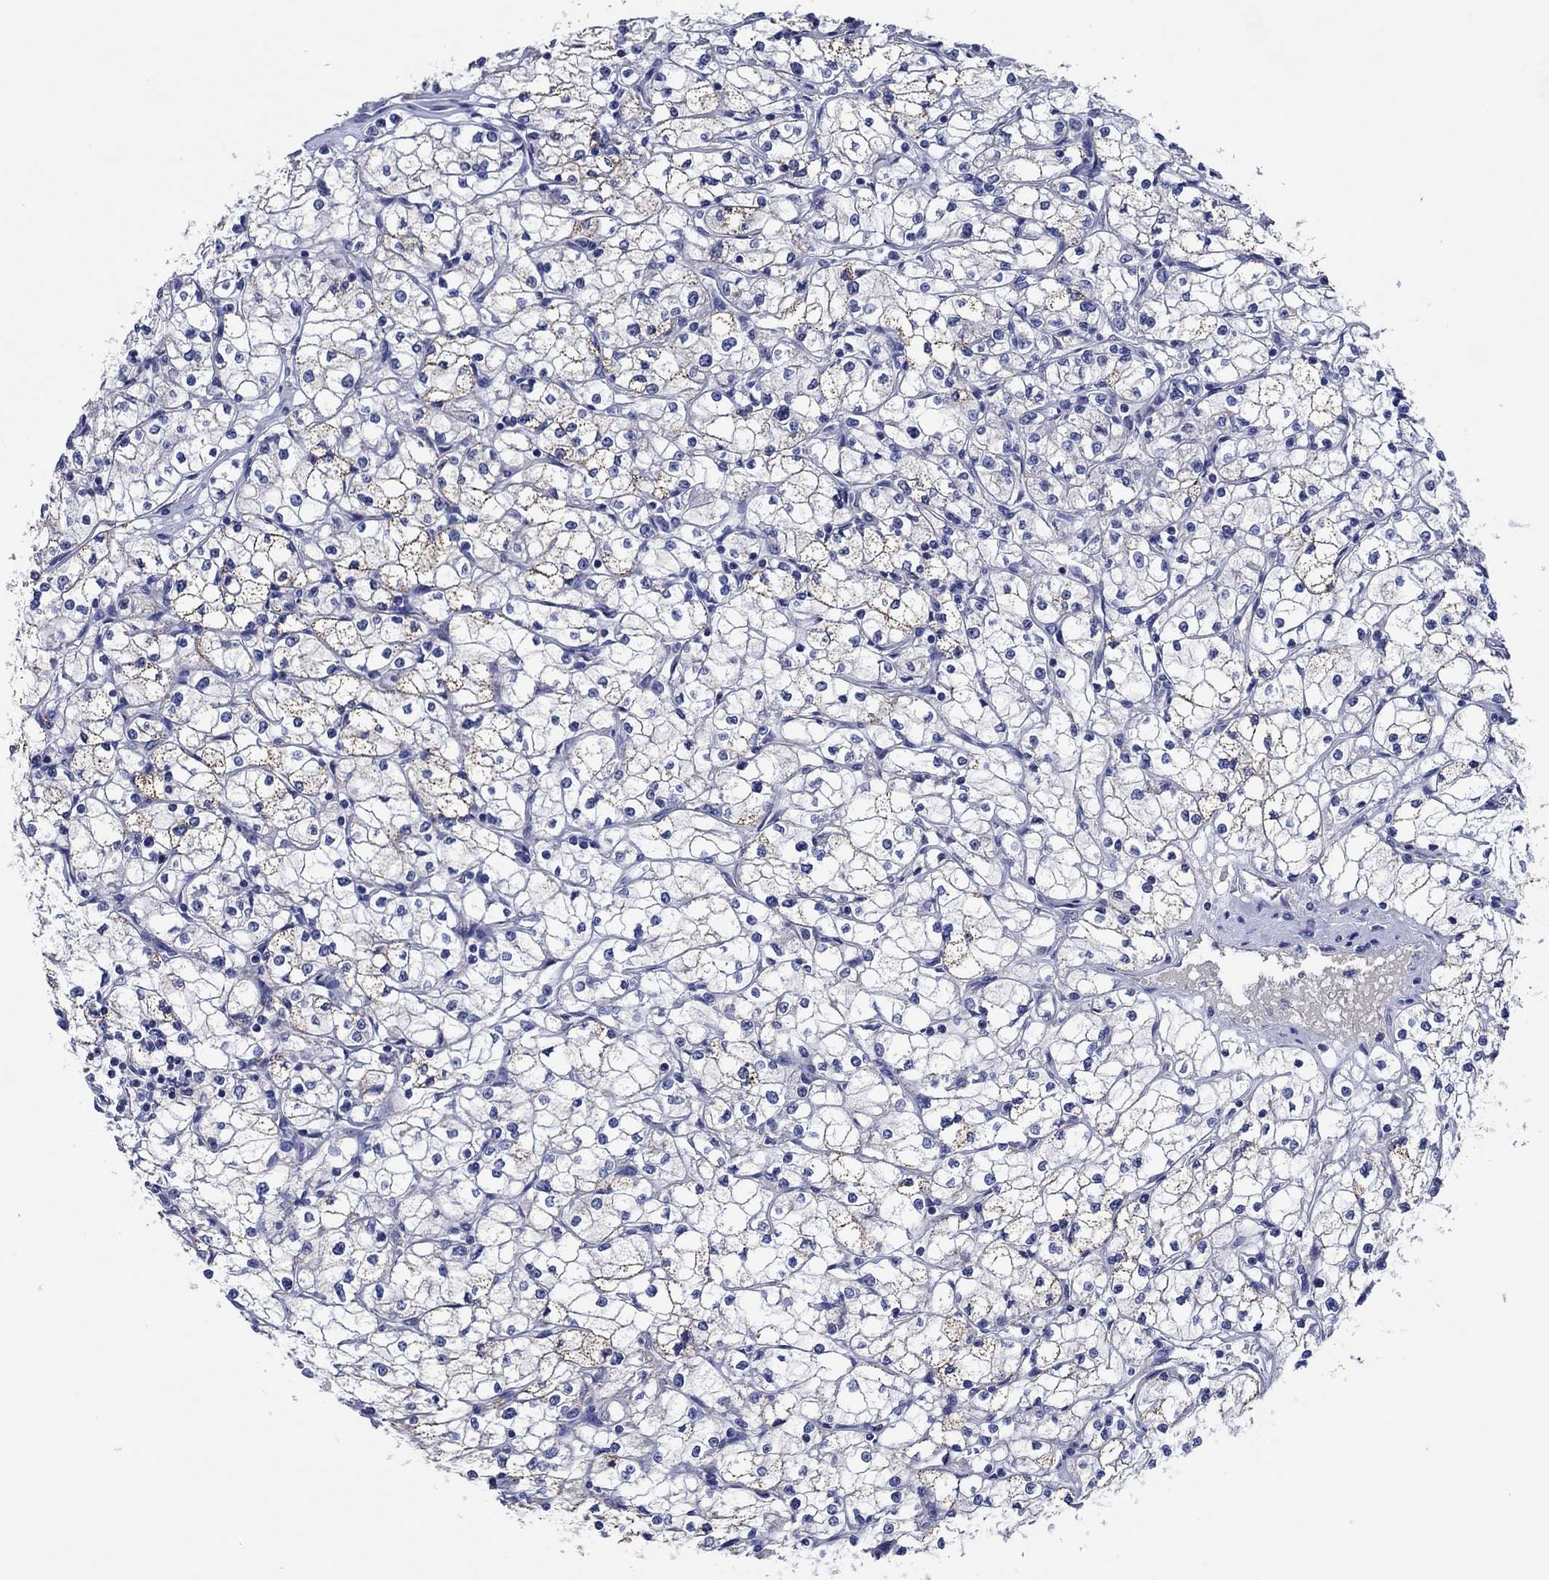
{"staining": {"intensity": "weak", "quantity": "<25%", "location": "cytoplasmic/membranous"}, "tissue": "renal cancer", "cell_type": "Tumor cells", "image_type": "cancer", "snomed": [{"axis": "morphology", "description": "Adenocarcinoma, NOS"}, {"axis": "topography", "description": "Kidney"}], "caption": "This image is of renal cancer (adenocarcinoma) stained with immunohistochemistry to label a protein in brown with the nuclei are counter-stained blue. There is no positivity in tumor cells.", "gene": "PRRT3", "patient": {"sex": "male", "age": 67}}